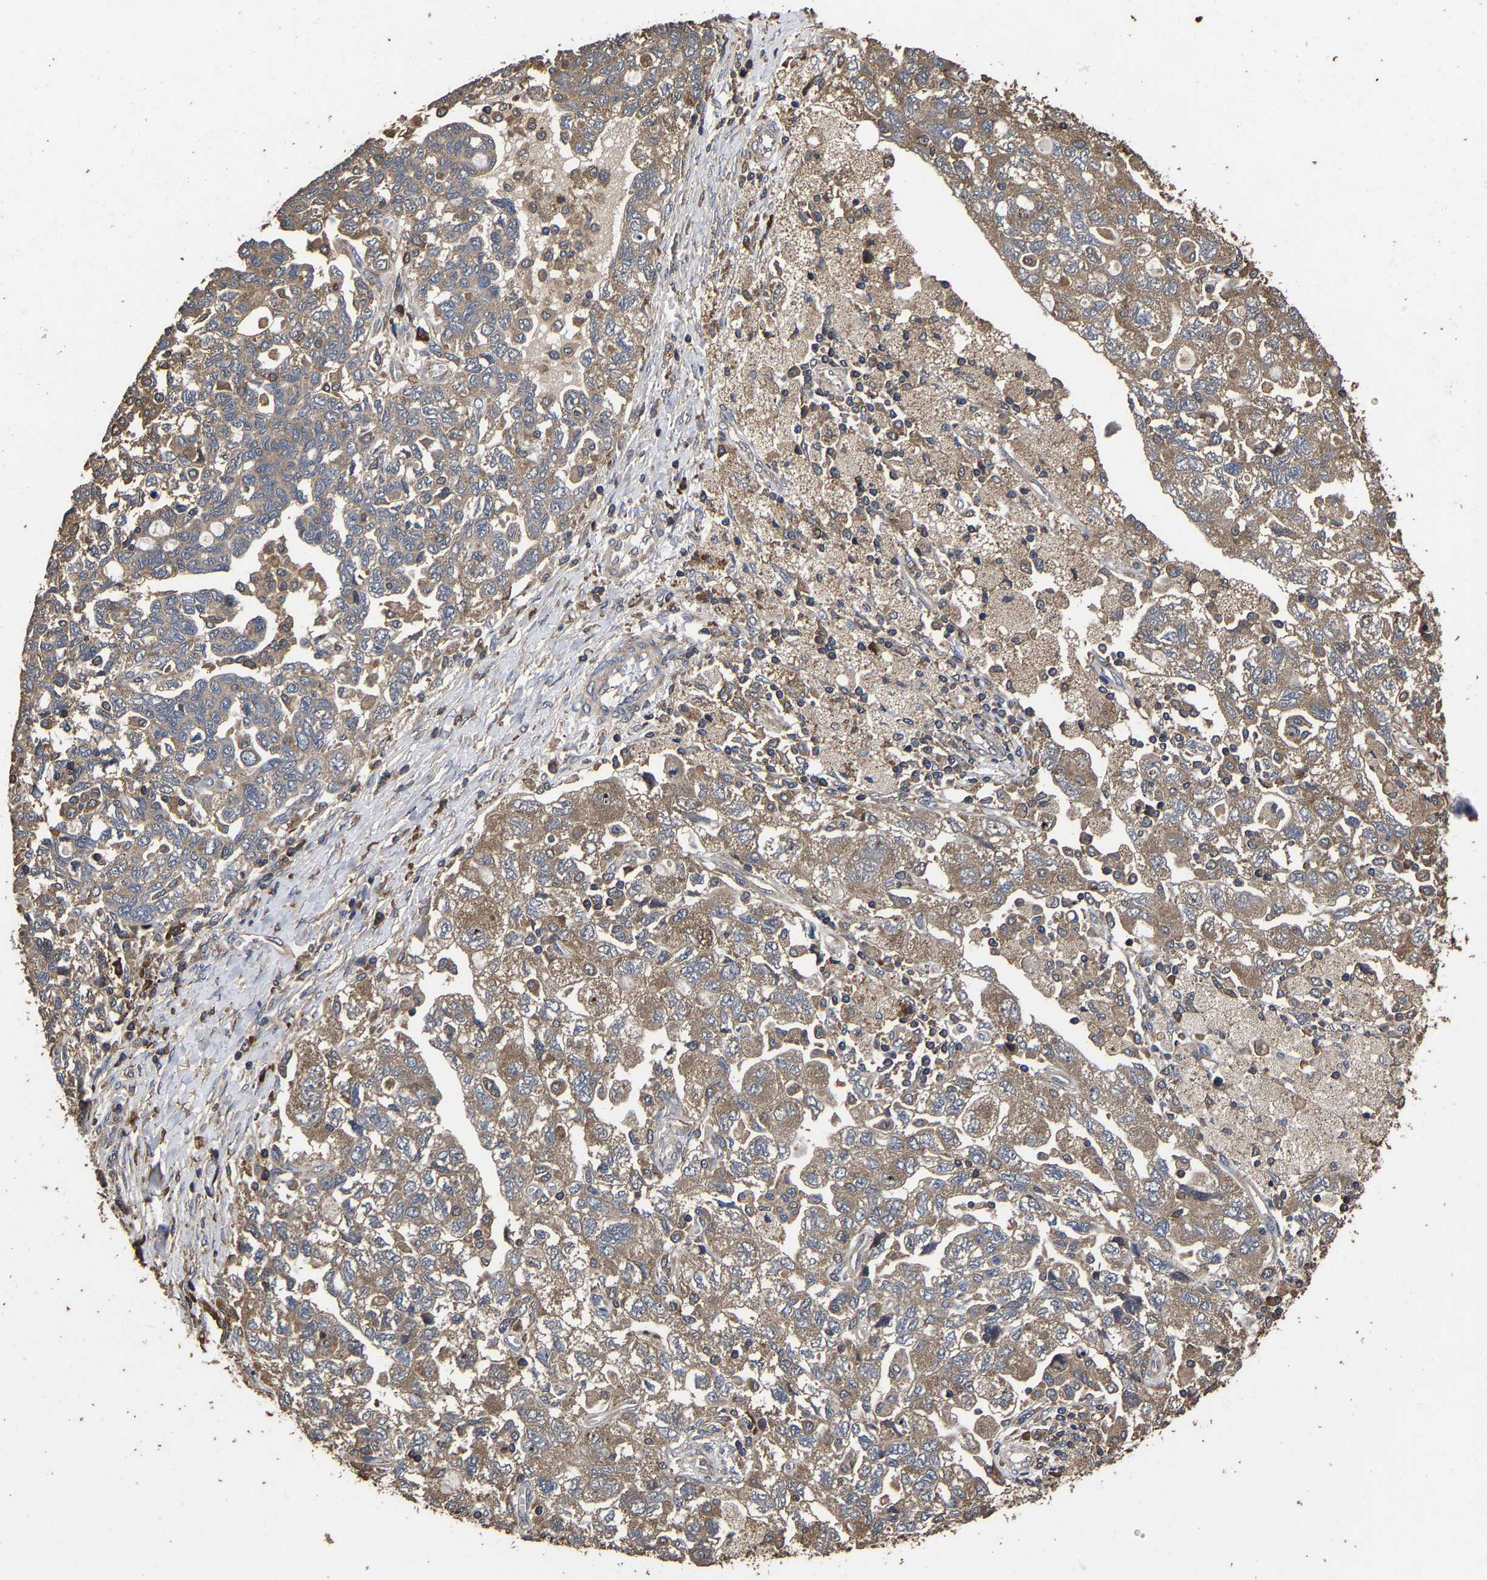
{"staining": {"intensity": "moderate", "quantity": ">75%", "location": "cytoplasmic/membranous"}, "tissue": "ovarian cancer", "cell_type": "Tumor cells", "image_type": "cancer", "snomed": [{"axis": "morphology", "description": "Carcinoma, NOS"}, {"axis": "morphology", "description": "Cystadenocarcinoma, serous, NOS"}, {"axis": "topography", "description": "Ovary"}], "caption": "Moderate cytoplasmic/membranous staining for a protein is identified in approximately >75% of tumor cells of ovarian cancer (serous cystadenocarcinoma) using IHC.", "gene": "ITCH", "patient": {"sex": "female", "age": 69}}